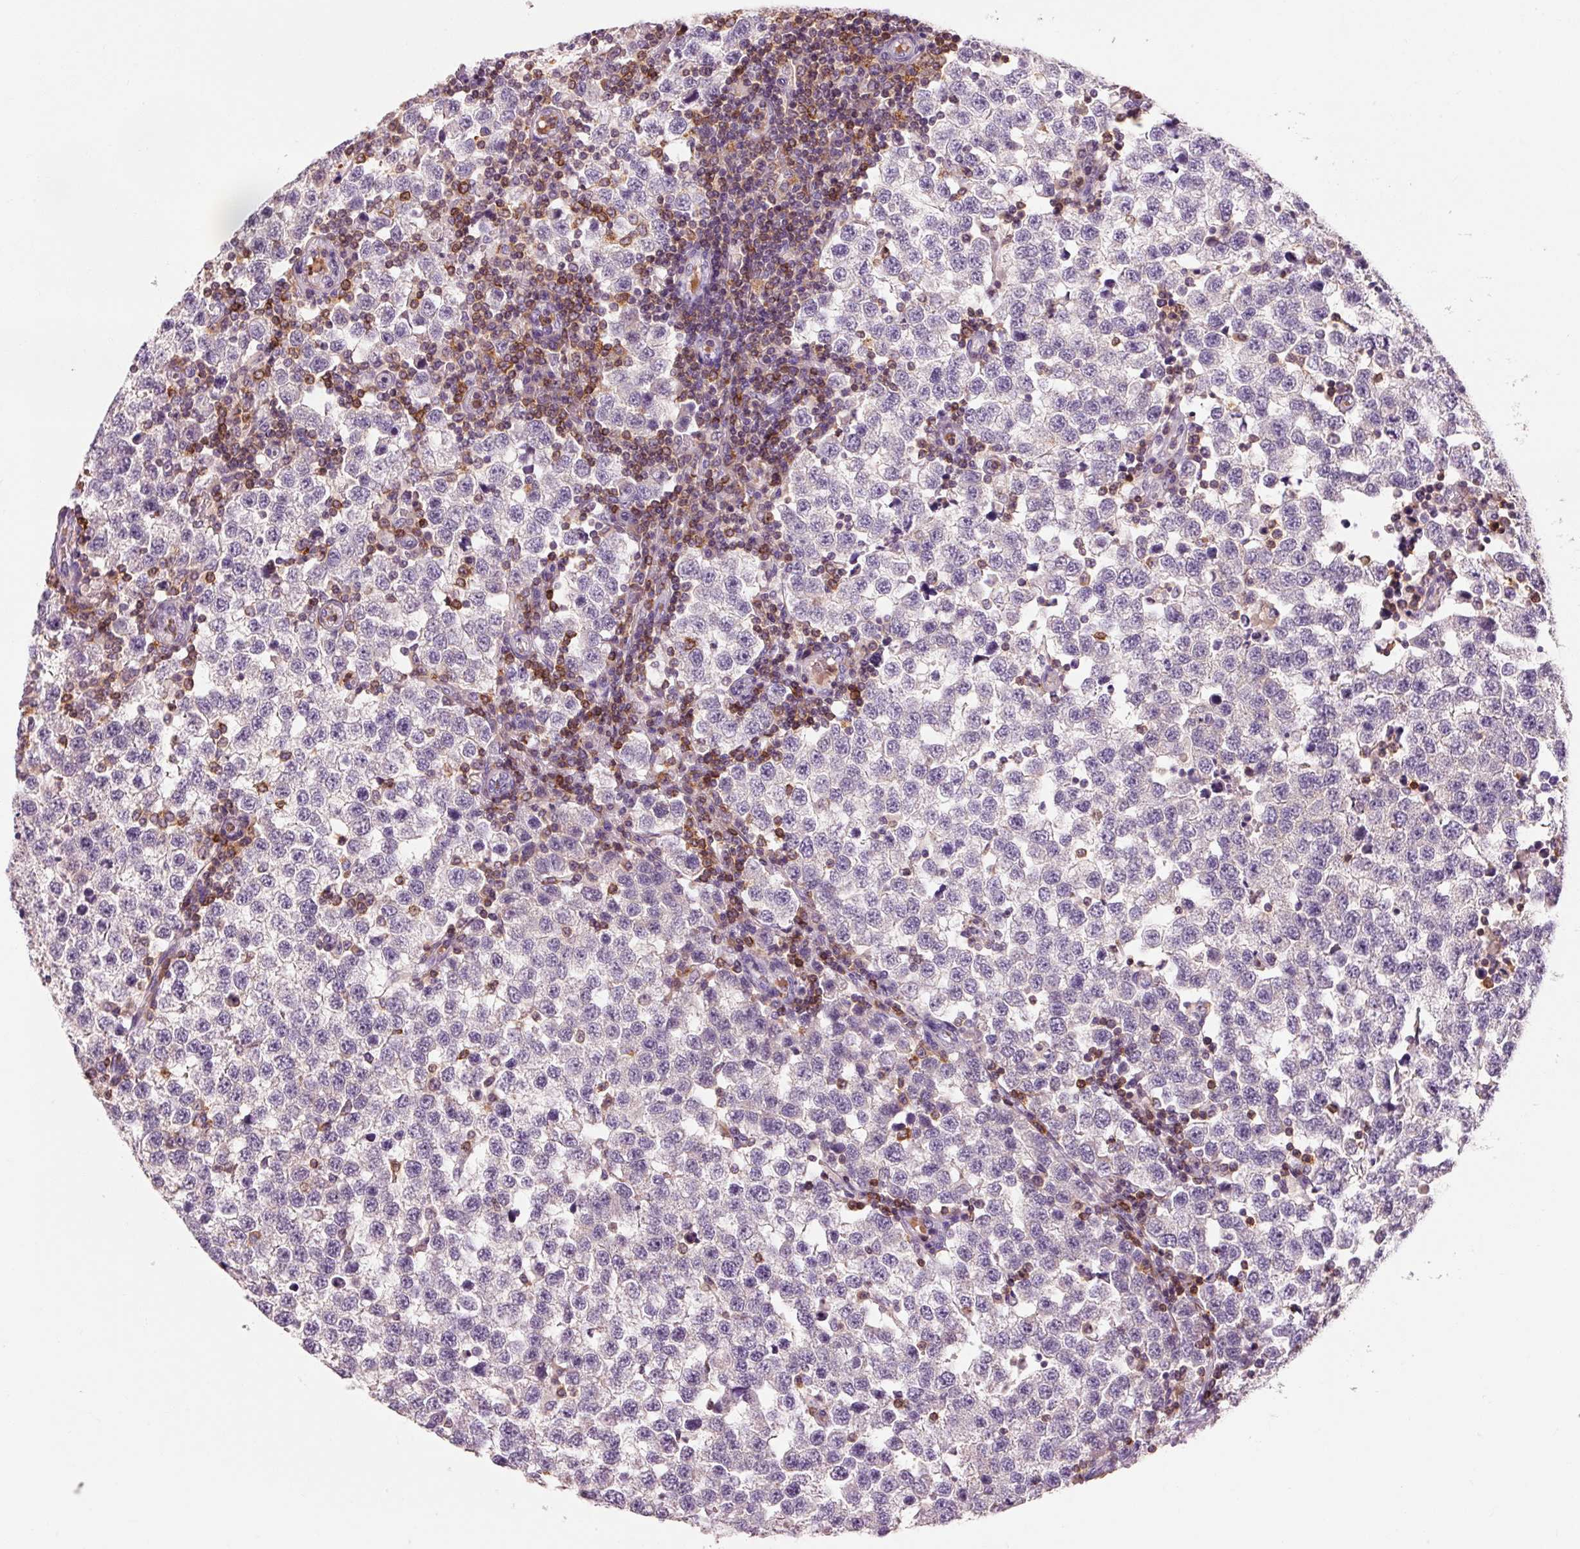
{"staining": {"intensity": "negative", "quantity": "none", "location": "none"}, "tissue": "testis cancer", "cell_type": "Tumor cells", "image_type": "cancer", "snomed": [{"axis": "morphology", "description": "Seminoma, NOS"}, {"axis": "topography", "description": "Testis"}], "caption": "The immunohistochemistry (IHC) histopathology image has no significant staining in tumor cells of seminoma (testis) tissue. The staining was performed using DAB (3,3'-diaminobenzidine) to visualize the protein expression in brown, while the nuclei were stained in blue with hematoxylin (Magnification: 20x).", "gene": "OR8K1", "patient": {"sex": "male", "age": 34}}